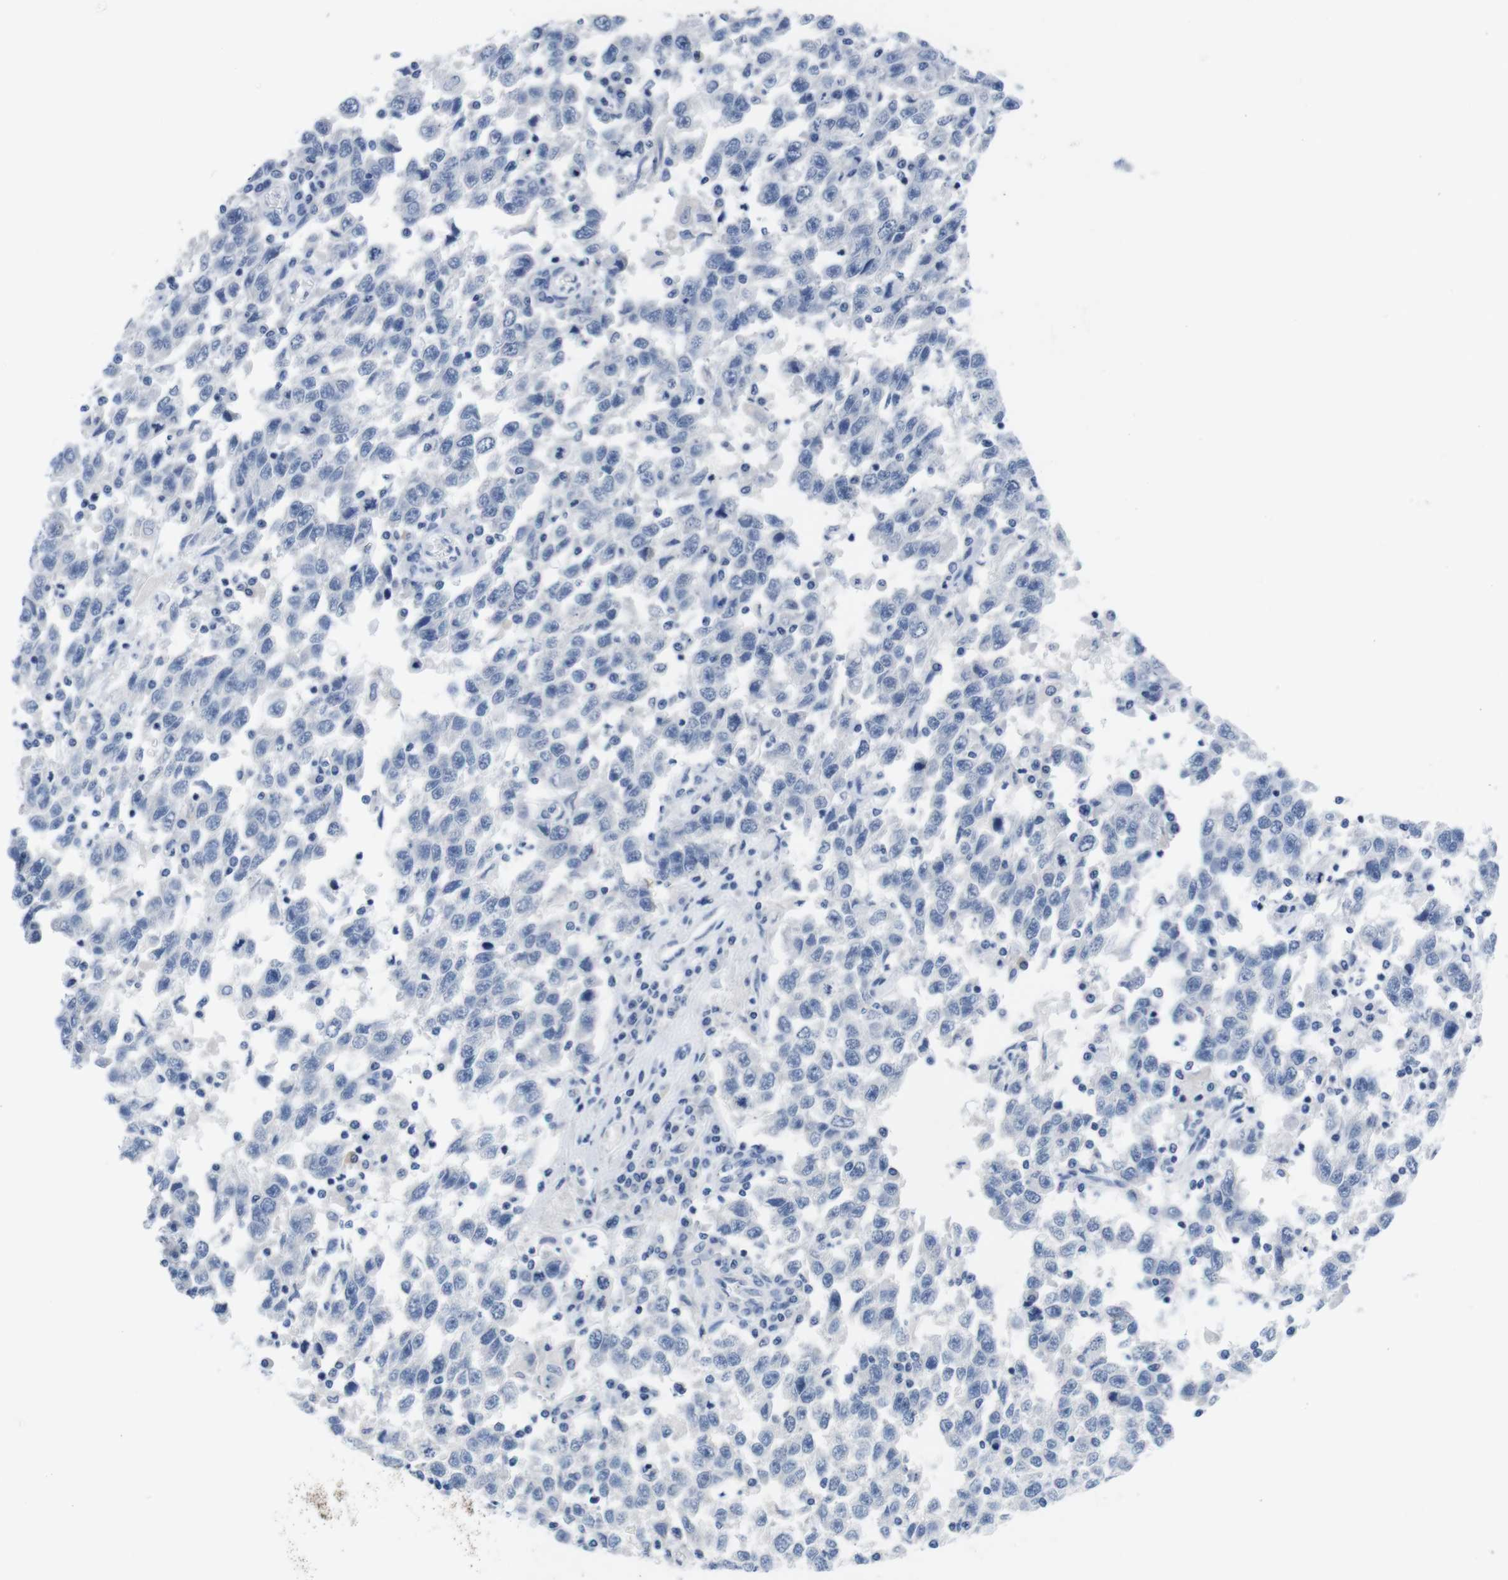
{"staining": {"intensity": "negative", "quantity": "none", "location": "none"}, "tissue": "testis cancer", "cell_type": "Tumor cells", "image_type": "cancer", "snomed": [{"axis": "morphology", "description": "Seminoma, NOS"}, {"axis": "topography", "description": "Testis"}], "caption": "IHC image of testis seminoma stained for a protein (brown), which demonstrates no staining in tumor cells.", "gene": "MAP6", "patient": {"sex": "male", "age": 41}}